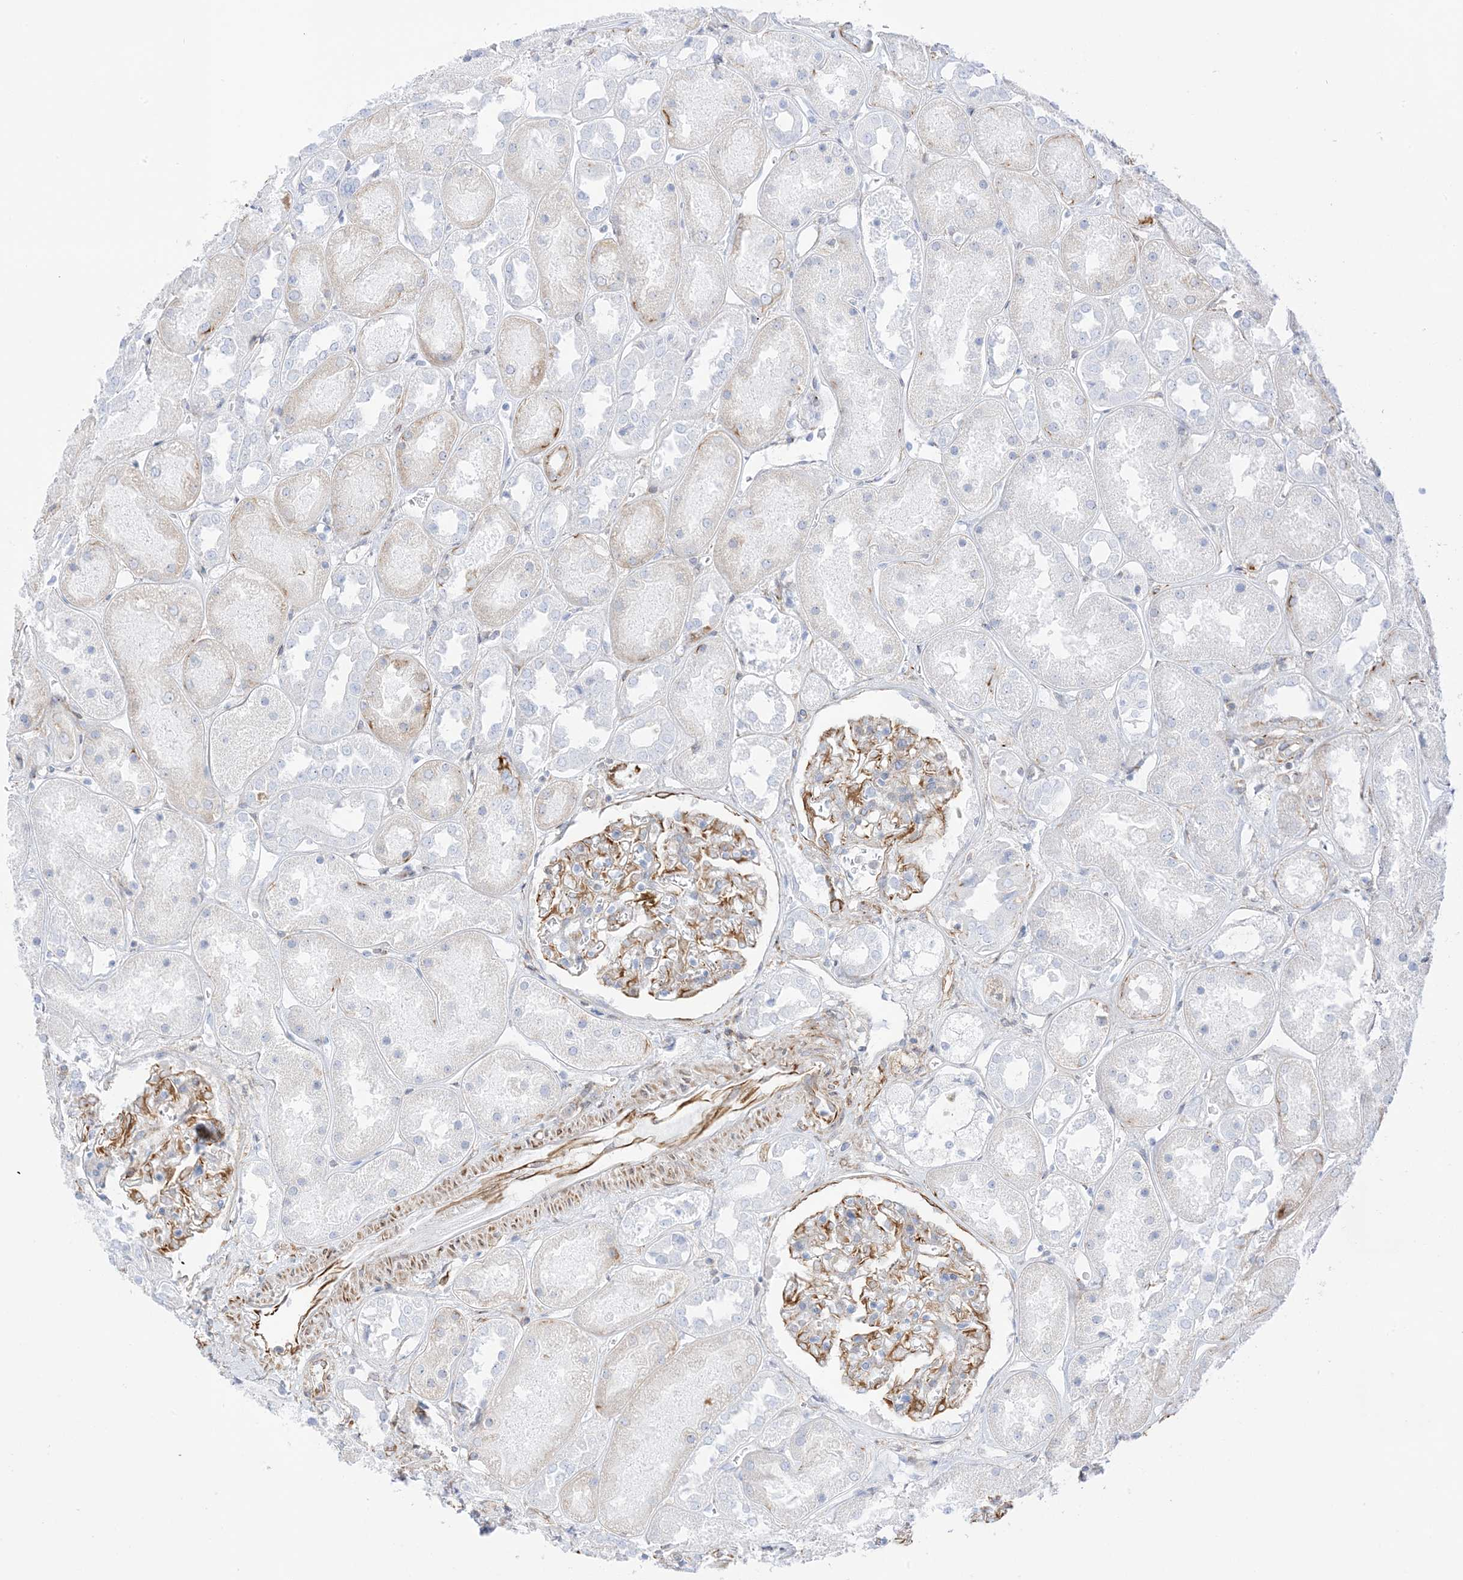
{"staining": {"intensity": "moderate", "quantity": "25%-75%", "location": "cytoplasmic/membranous"}, "tissue": "kidney", "cell_type": "Cells in glomeruli", "image_type": "normal", "snomed": [{"axis": "morphology", "description": "Normal tissue, NOS"}, {"axis": "topography", "description": "Kidney"}], "caption": "A histopathology image of human kidney stained for a protein displays moderate cytoplasmic/membranous brown staining in cells in glomeruli.", "gene": "PID1", "patient": {"sex": "male", "age": 70}}